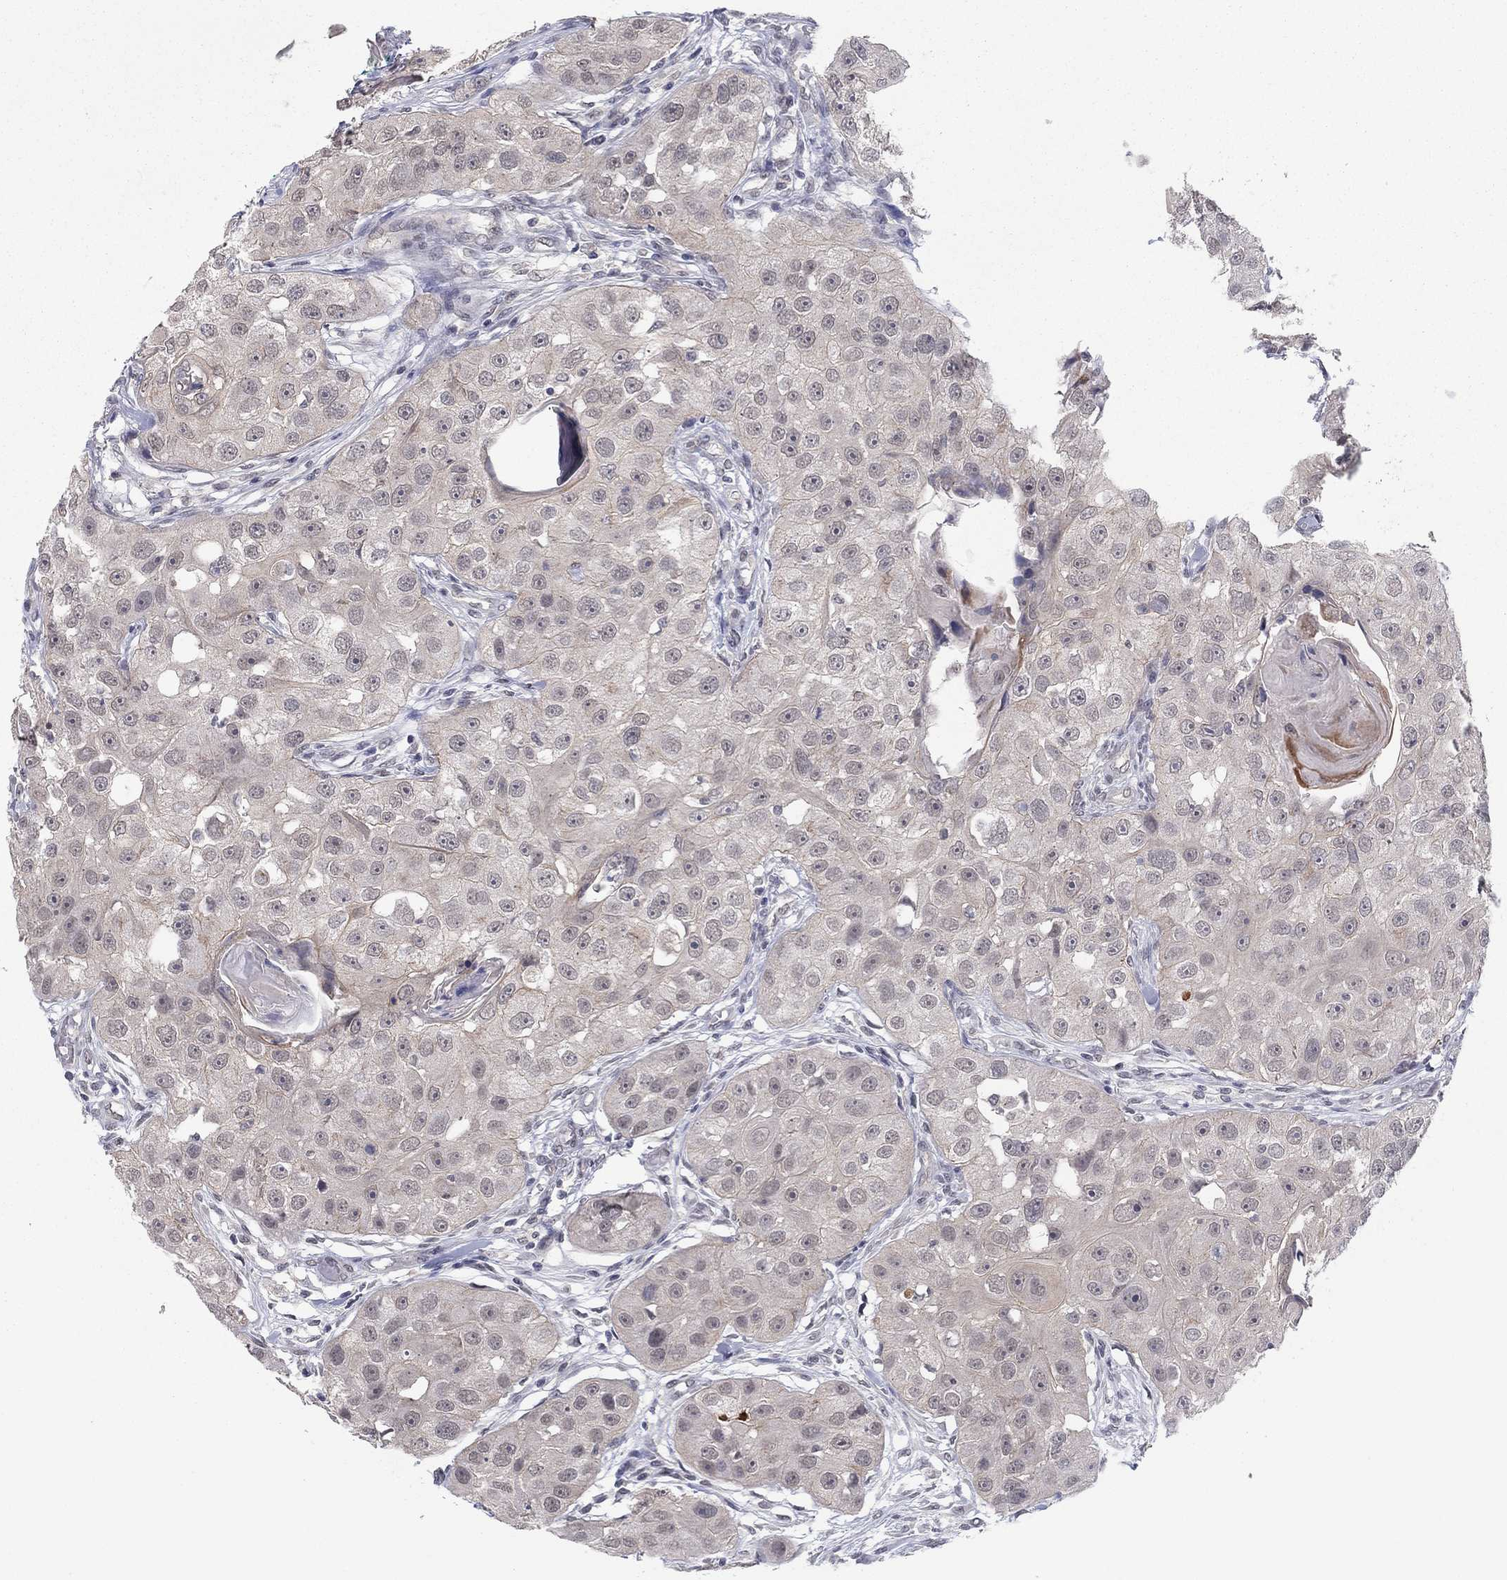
{"staining": {"intensity": "negative", "quantity": "none", "location": "none"}, "tissue": "head and neck cancer", "cell_type": "Tumor cells", "image_type": "cancer", "snomed": [{"axis": "morphology", "description": "Normal tissue, NOS"}, {"axis": "morphology", "description": "Squamous cell carcinoma, NOS"}, {"axis": "topography", "description": "Skeletal muscle"}, {"axis": "topography", "description": "Head-Neck"}], "caption": "Immunohistochemical staining of human head and neck cancer demonstrates no significant staining in tumor cells.", "gene": "SLC22A2", "patient": {"sex": "male", "age": 51}}